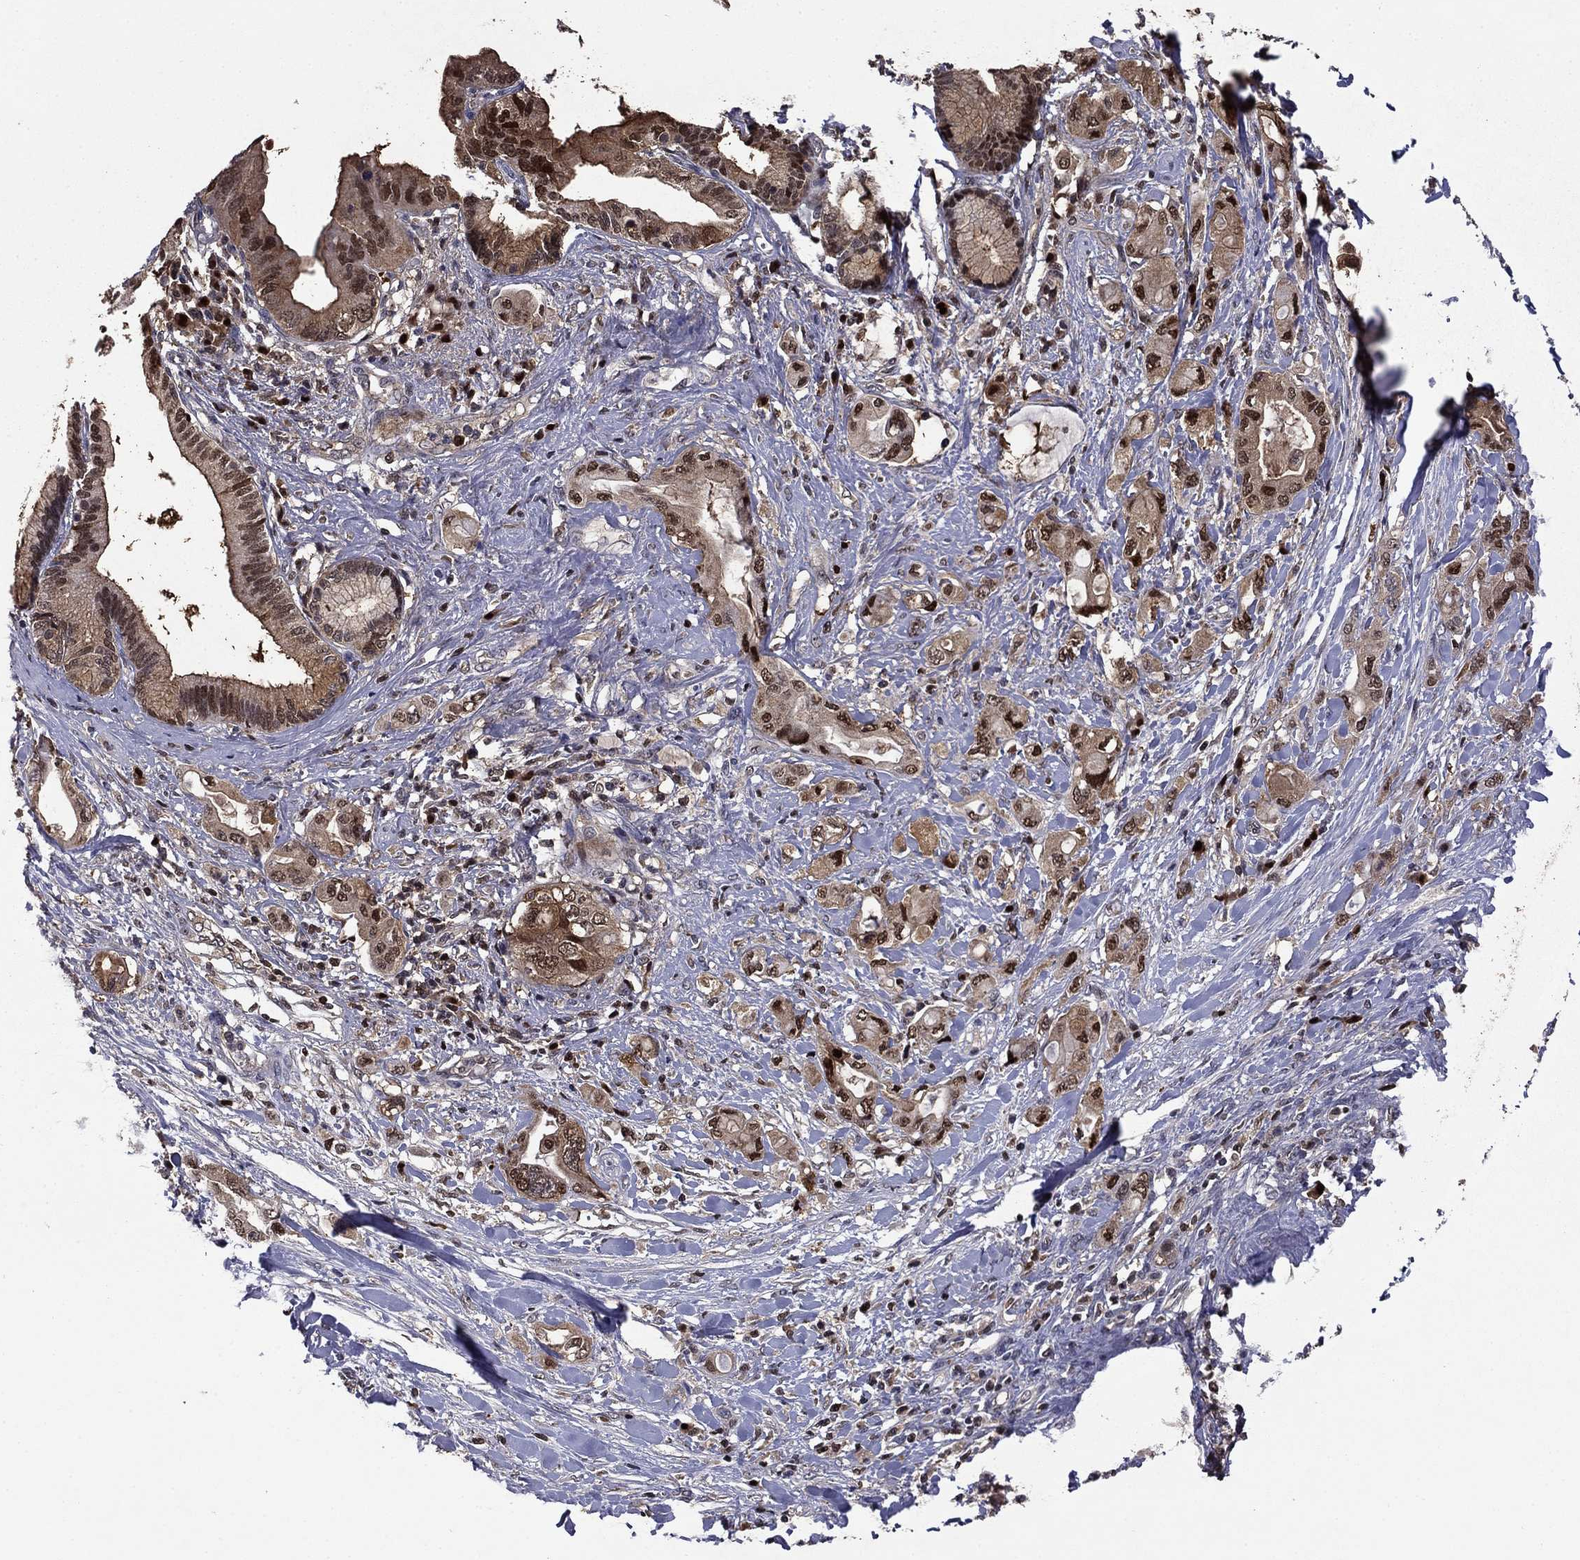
{"staining": {"intensity": "strong", "quantity": "<25%", "location": "cytoplasmic/membranous,nuclear"}, "tissue": "pancreatic cancer", "cell_type": "Tumor cells", "image_type": "cancer", "snomed": [{"axis": "morphology", "description": "Adenocarcinoma, NOS"}, {"axis": "topography", "description": "Pancreas"}], "caption": "Tumor cells show medium levels of strong cytoplasmic/membranous and nuclear staining in about <25% of cells in pancreatic adenocarcinoma. Using DAB (3,3'-diaminobenzidine) (brown) and hematoxylin (blue) stains, captured at high magnification using brightfield microscopy.", "gene": "APPBP2", "patient": {"sex": "female", "age": 56}}